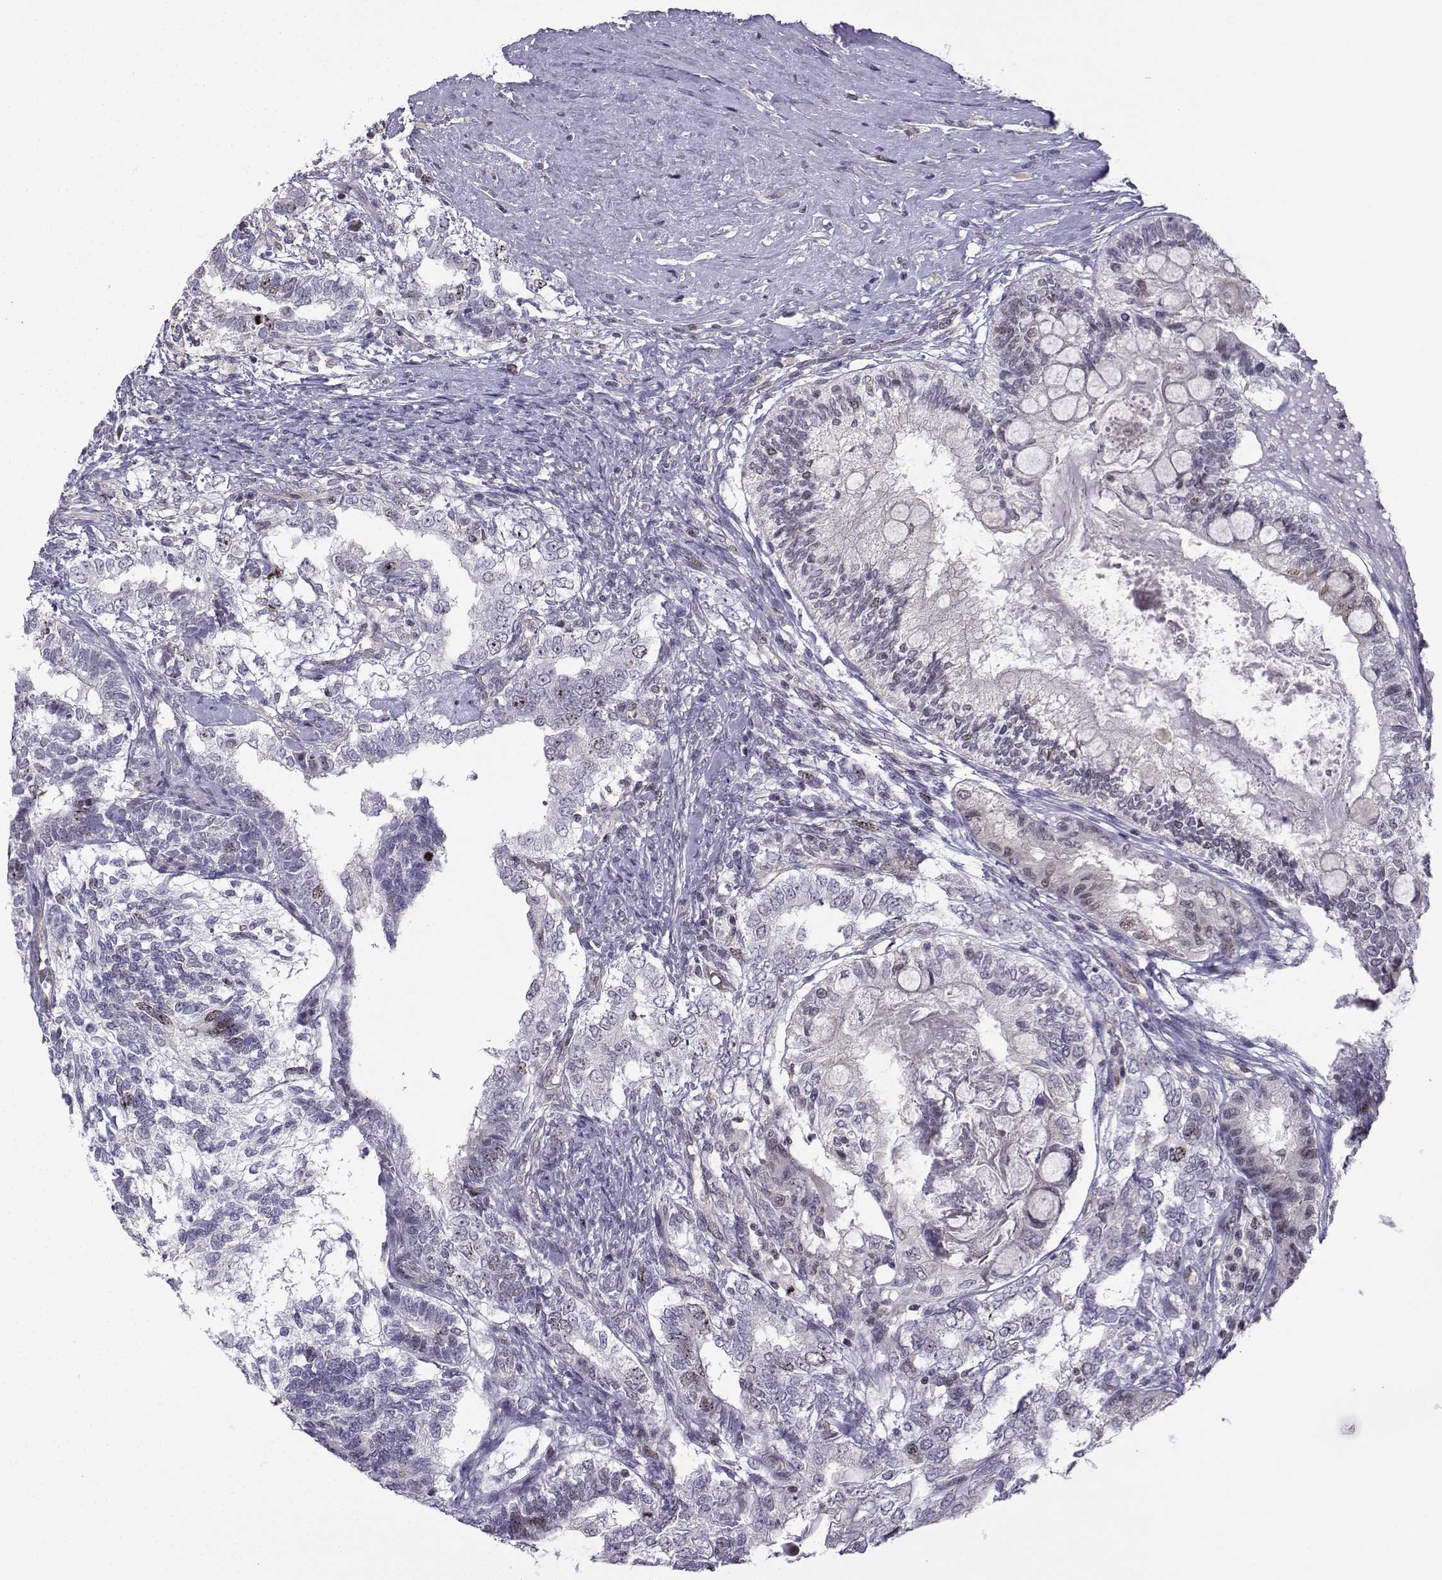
{"staining": {"intensity": "moderate", "quantity": "<25%", "location": "nuclear"}, "tissue": "testis cancer", "cell_type": "Tumor cells", "image_type": "cancer", "snomed": [{"axis": "morphology", "description": "Seminoma, NOS"}, {"axis": "morphology", "description": "Carcinoma, Embryonal, NOS"}, {"axis": "topography", "description": "Testis"}], "caption": "DAB immunohistochemical staining of human testis cancer shows moderate nuclear protein staining in about <25% of tumor cells.", "gene": "INCENP", "patient": {"sex": "male", "age": 41}}